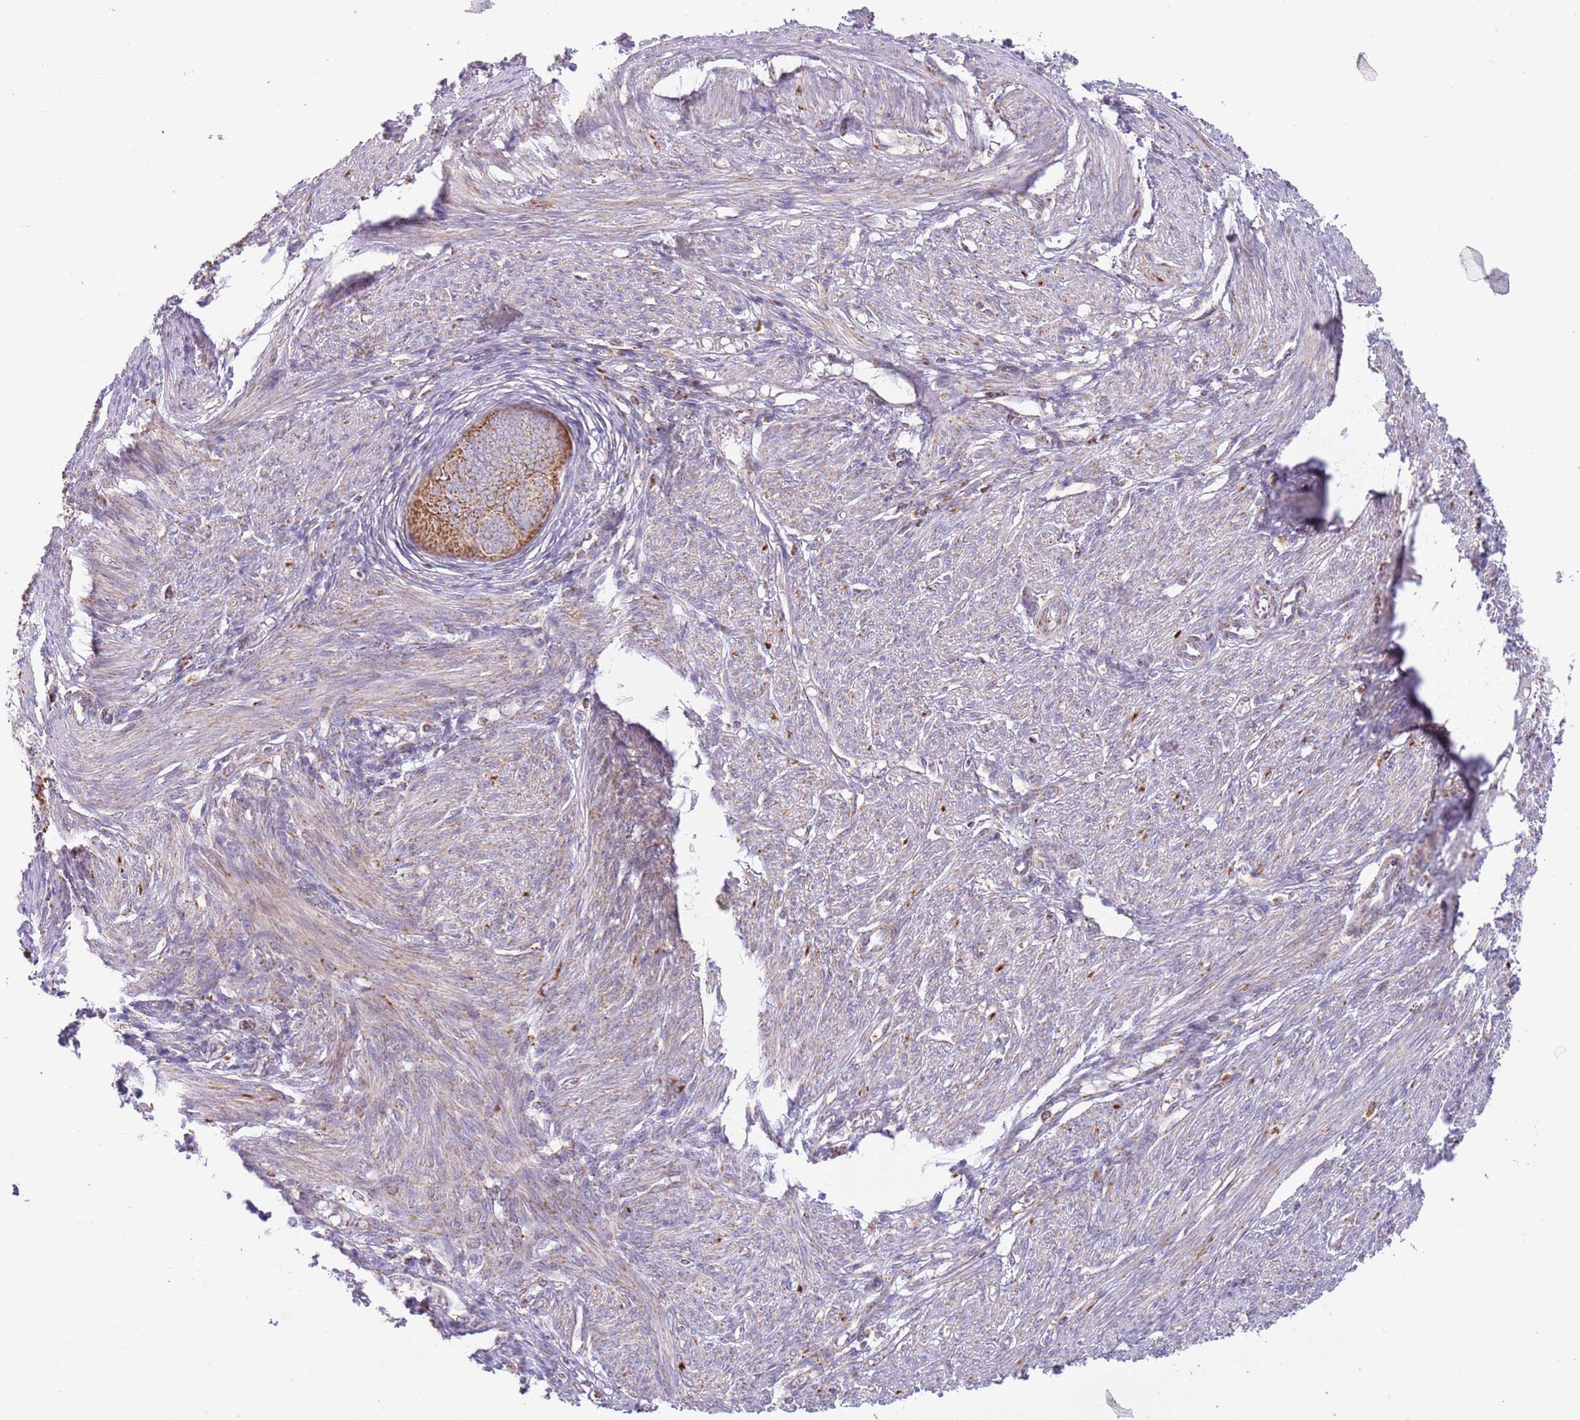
{"staining": {"intensity": "moderate", "quantity": ">75%", "location": "cytoplasmic/membranous"}, "tissue": "endometrial cancer", "cell_type": "Tumor cells", "image_type": "cancer", "snomed": [{"axis": "morphology", "description": "Adenocarcinoma, NOS"}, {"axis": "topography", "description": "Endometrium"}], "caption": "Immunohistochemistry (DAB) staining of endometrial adenocarcinoma displays moderate cytoplasmic/membranous protein positivity in approximately >75% of tumor cells.", "gene": "LHX6", "patient": {"sex": "female", "age": 68}}